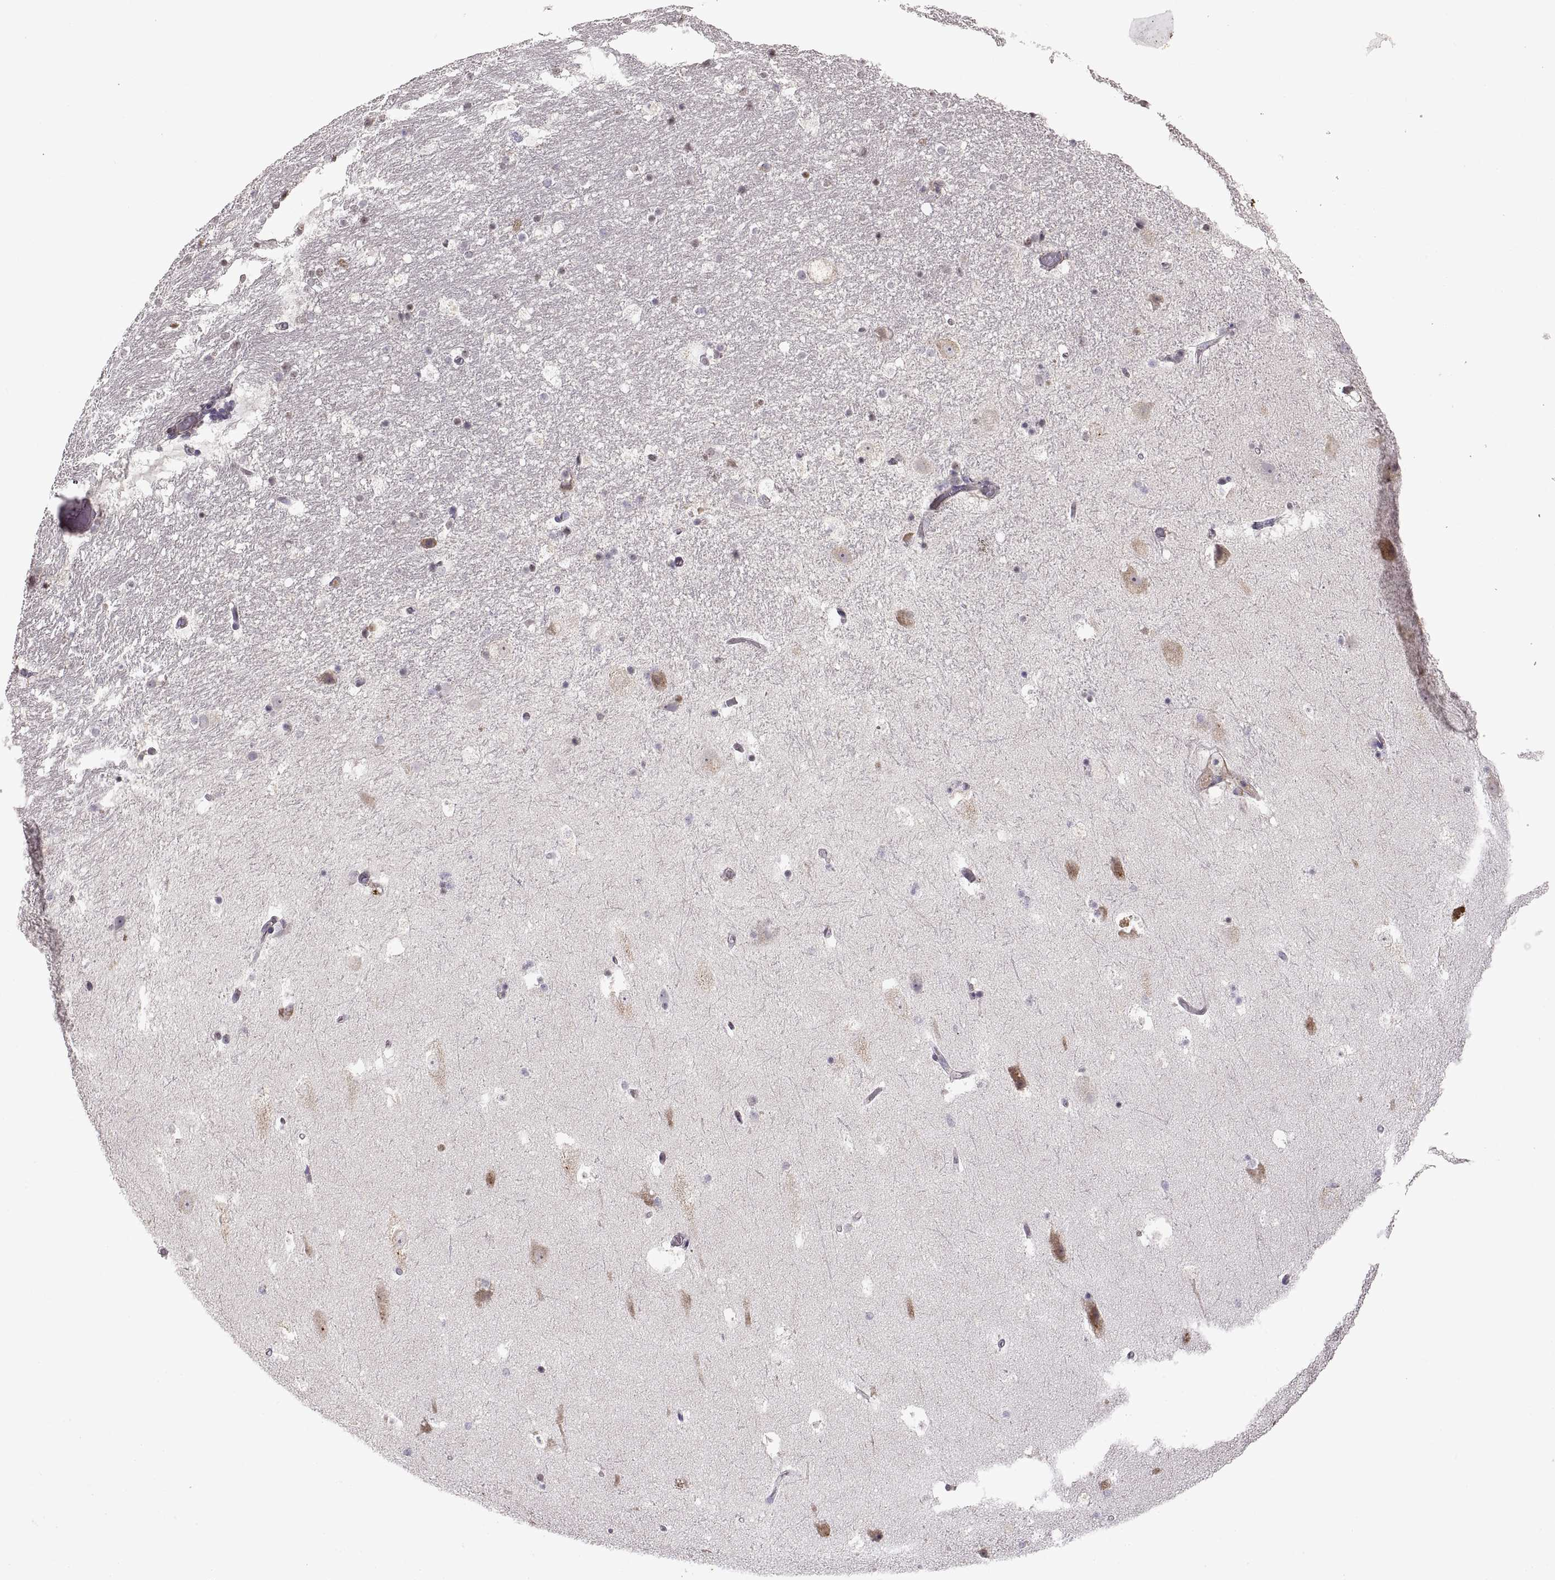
{"staining": {"intensity": "moderate", "quantity": "<25%", "location": "nuclear"}, "tissue": "hippocampus", "cell_type": "Glial cells", "image_type": "normal", "snomed": [{"axis": "morphology", "description": "Normal tissue, NOS"}, {"axis": "topography", "description": "Hippocampus"}], "caption": "Hippocampus stained with immunohistochemistry (IHC) displays moderate nuclear staining in approximately <25% of glial cells. Using DAB (brown) and hematoxylin (blue) stains, captured at high magnification using brightfield microscopy.", "gene": "ADAM11", "patient": {"sex": "male", "age": 51}}